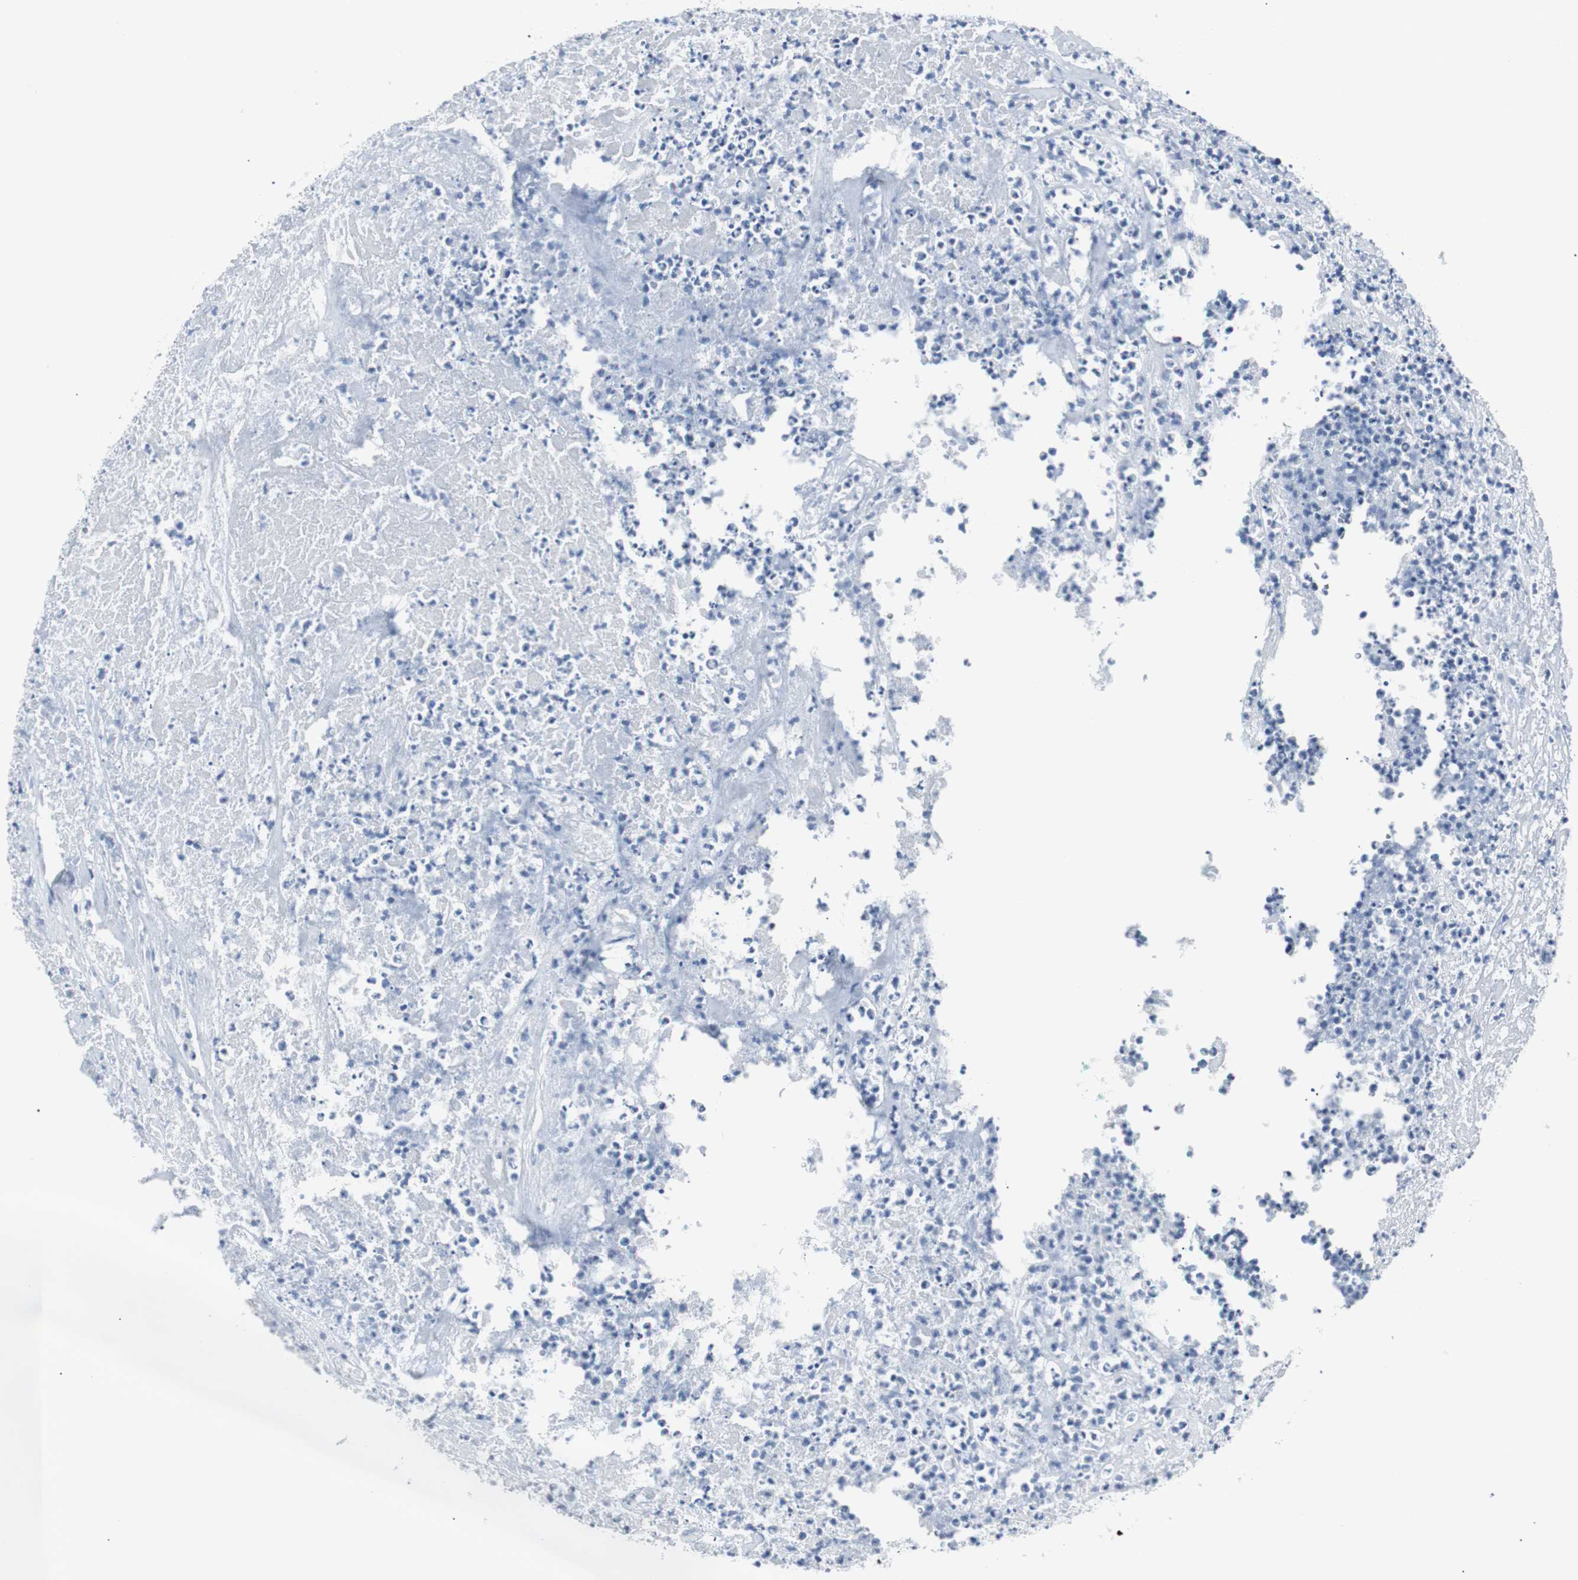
{"staining": {"intensity": "negative", "quantity": "none", "location": "none"}, "tissue": "colorectal cancer", "cell_type": "Tumor cells", "image_type": "cancer", "snomed": [{"axis": "morphology", "description": "Adenocarcinoma, NOS"}, {"axis": "topography", "description": "Rectum"}], "caption": "Colorectal cancer was stained to show a protein in brown. There is no significant expression in tumor cells.", "gene": "GAP43", "patient": {"sex": "male", "age": 55}}